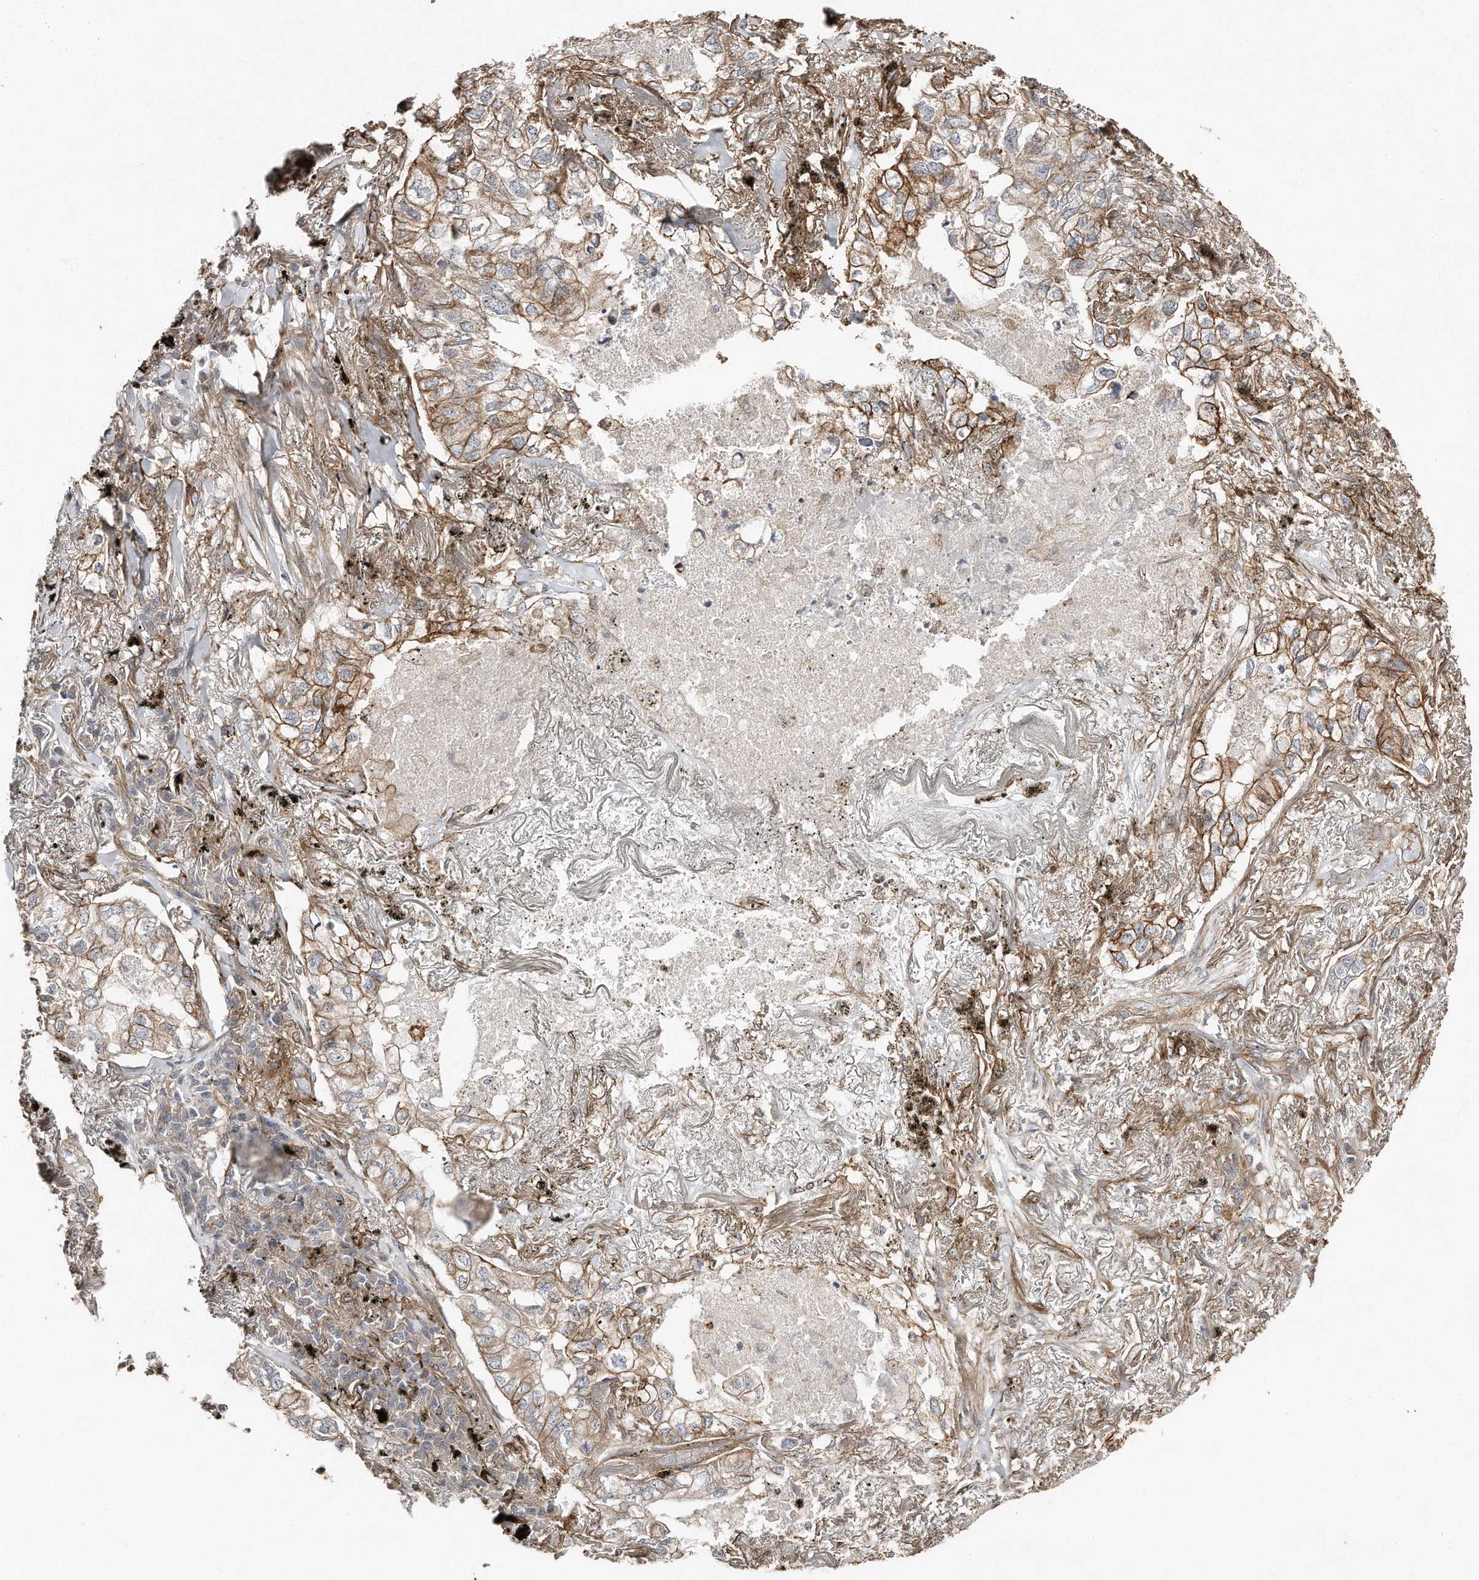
{"staining": {"intensity": "moderate", "quantity": ">75%", "location": "cytoplasmic/membranous"}, "tissue": "lung cancer", "cell_type": "Tumor cells", "image_type": "cancer", "snomed": [{"axis": "morphology", "description": "Adenocarcinoma, NOS"}, {"axis": "topography", "description": "Lung"}], "caption": "Protein expression analysis of lung adenocarcinoma exhibits moderate cytoplasmic/membranous staining in approximately >75% of tumor cells. Immunohistochemistry stains the protein in brown and the nuclei are stained blue.", "gene": "SNAP47", "patient": {"sex": "male", "age": 65}}